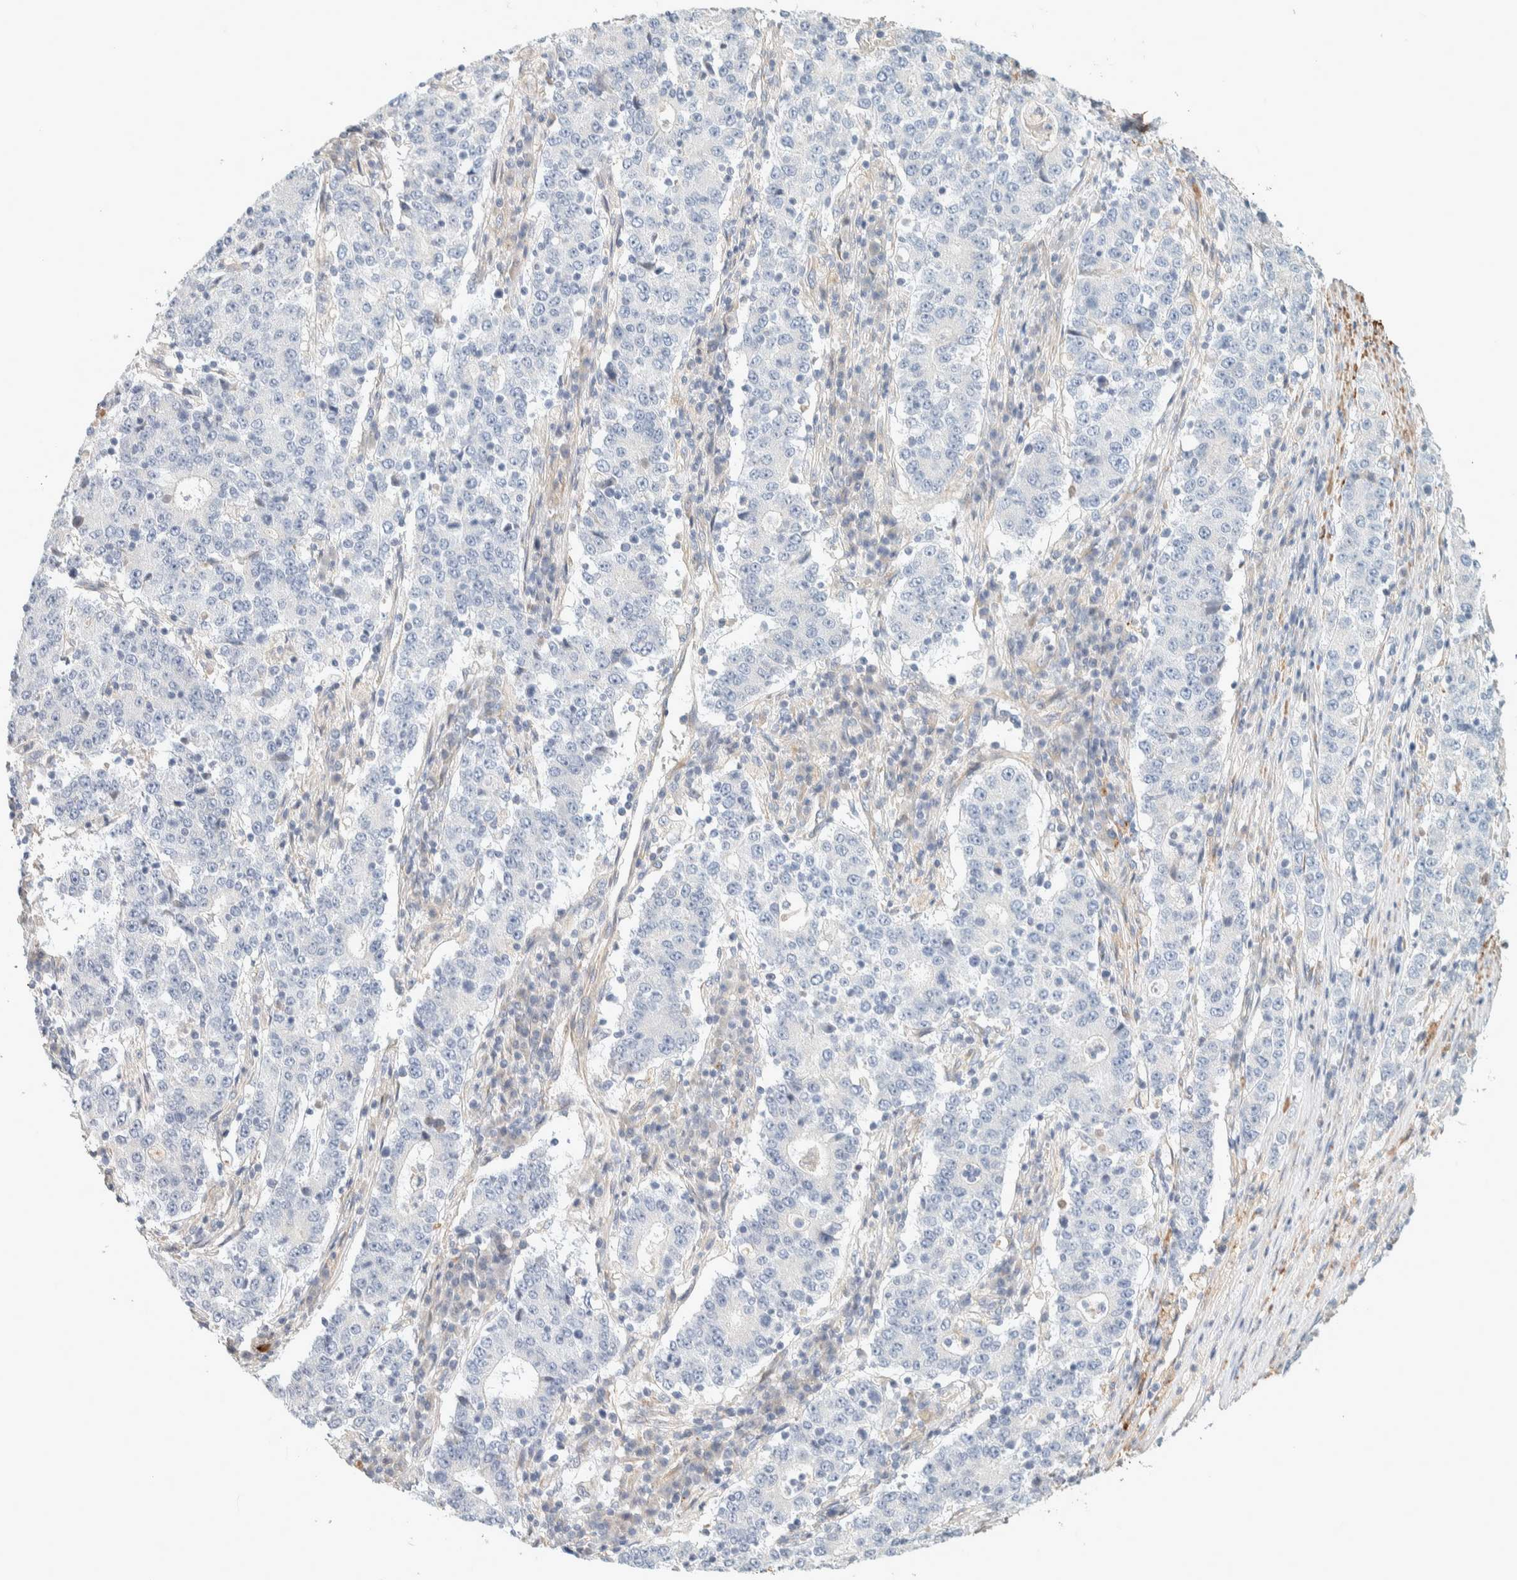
{"staining": {"intensity": "negative", "quantity": "none", "location": "none"}, "tissue": "stomach cancer", "cell_type": "Tumor cells", "image_type": "cancer", "snomed": [{"axis": "morphology", "description": "Adenocarcinoma, NOS"}, {"axis": "topography", "description": "Stomach"}], "caption": "This is an IHC photomicrograph of human stomach adenocarcinoma. There is no positivity in tumor cells.", "gene": "CDR2", "patient": {"sex": "male", "age": 59}}